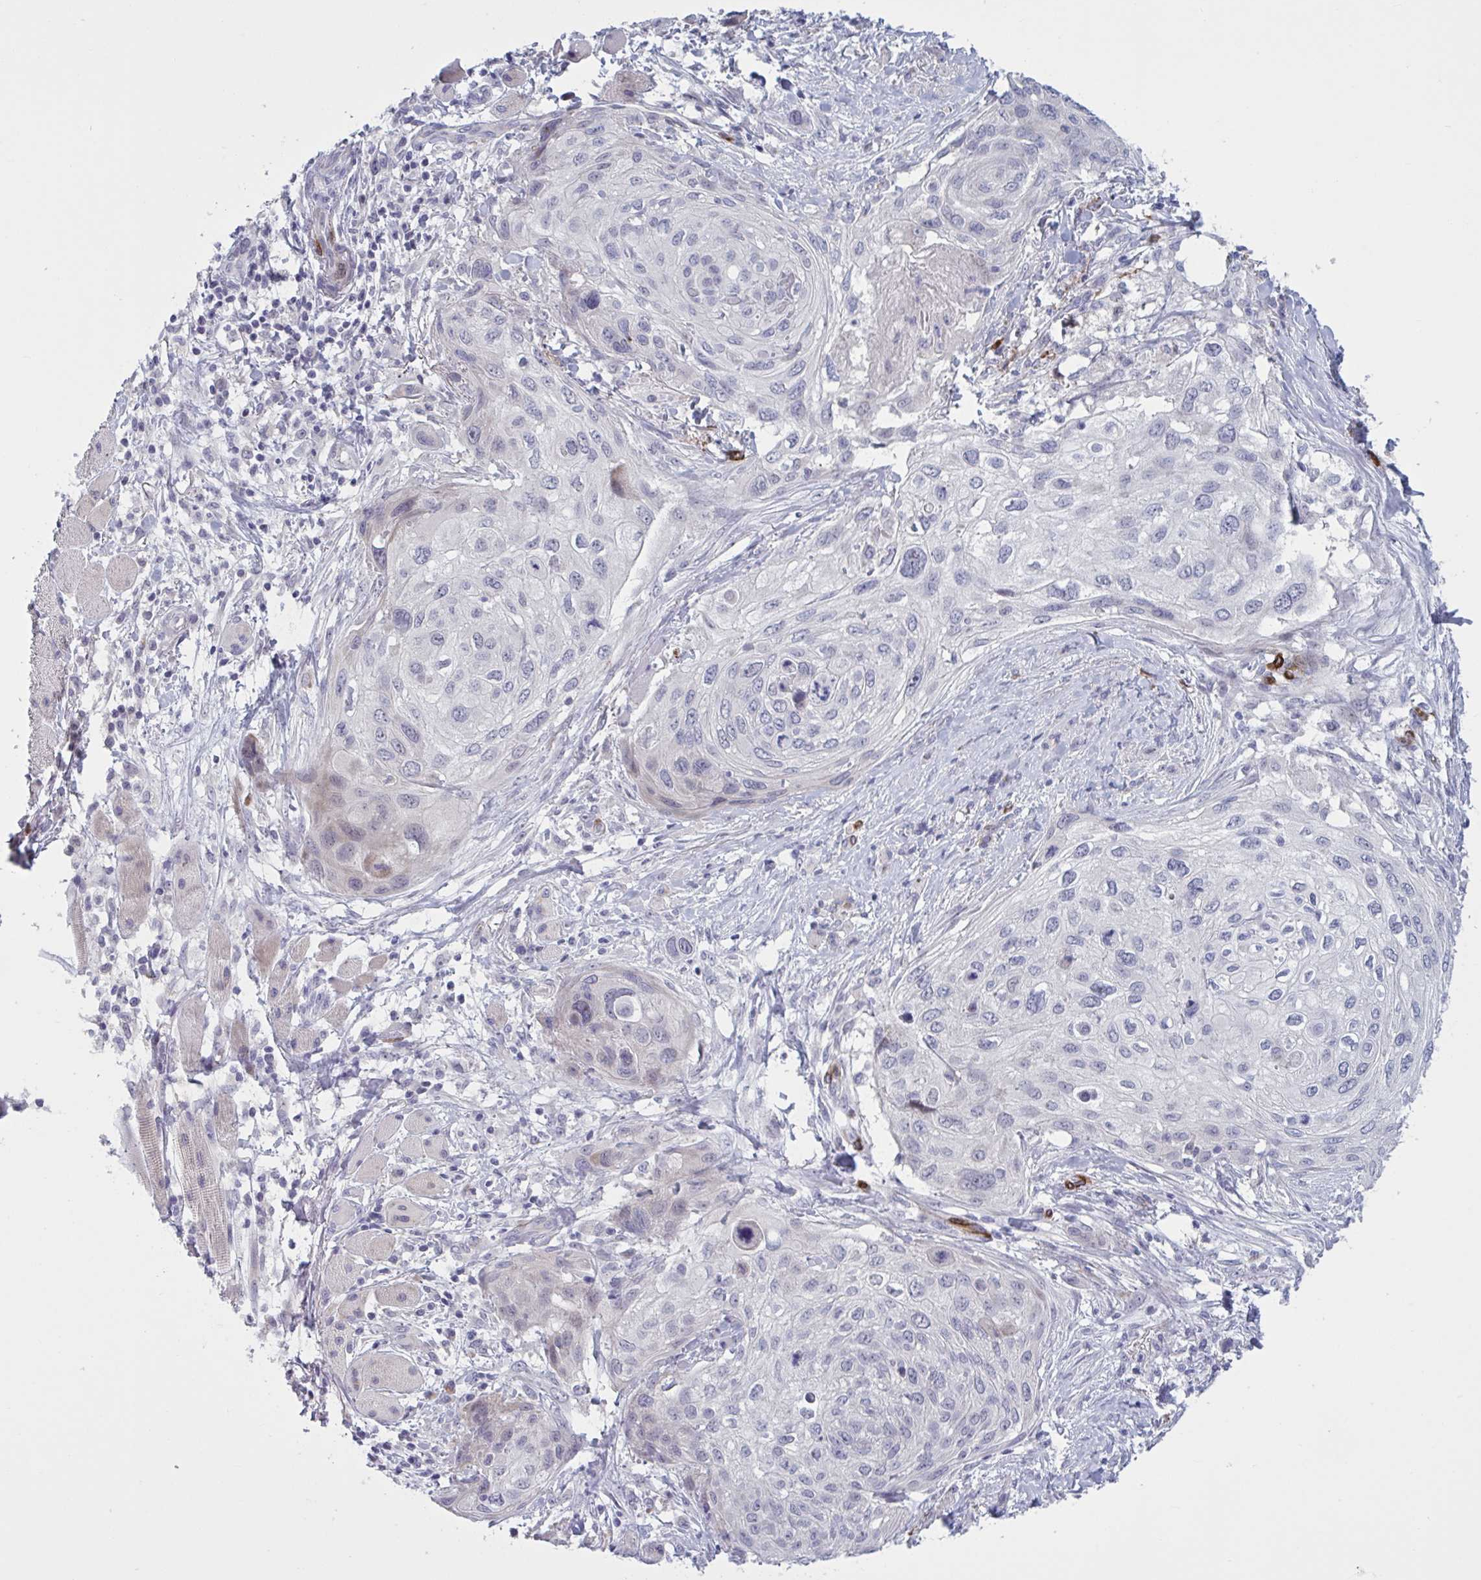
{"staining": {"intensity": "negative", "quantity": "none", "location": "none"}, "tissue": "skin cancer", "cell_type": "Tumor cells", "image_type": "cancer", "snomed": [{"axis": "morphology", "description": "Squamous cell carcinoma, NOS"}, {"axis": "topography", "description": "Skin"}], "caption": "Tumor cells show no significant protein expression in skin cancer.", "gene": "HSD11B2", "patient": {"sex": "female", "age": 87}}